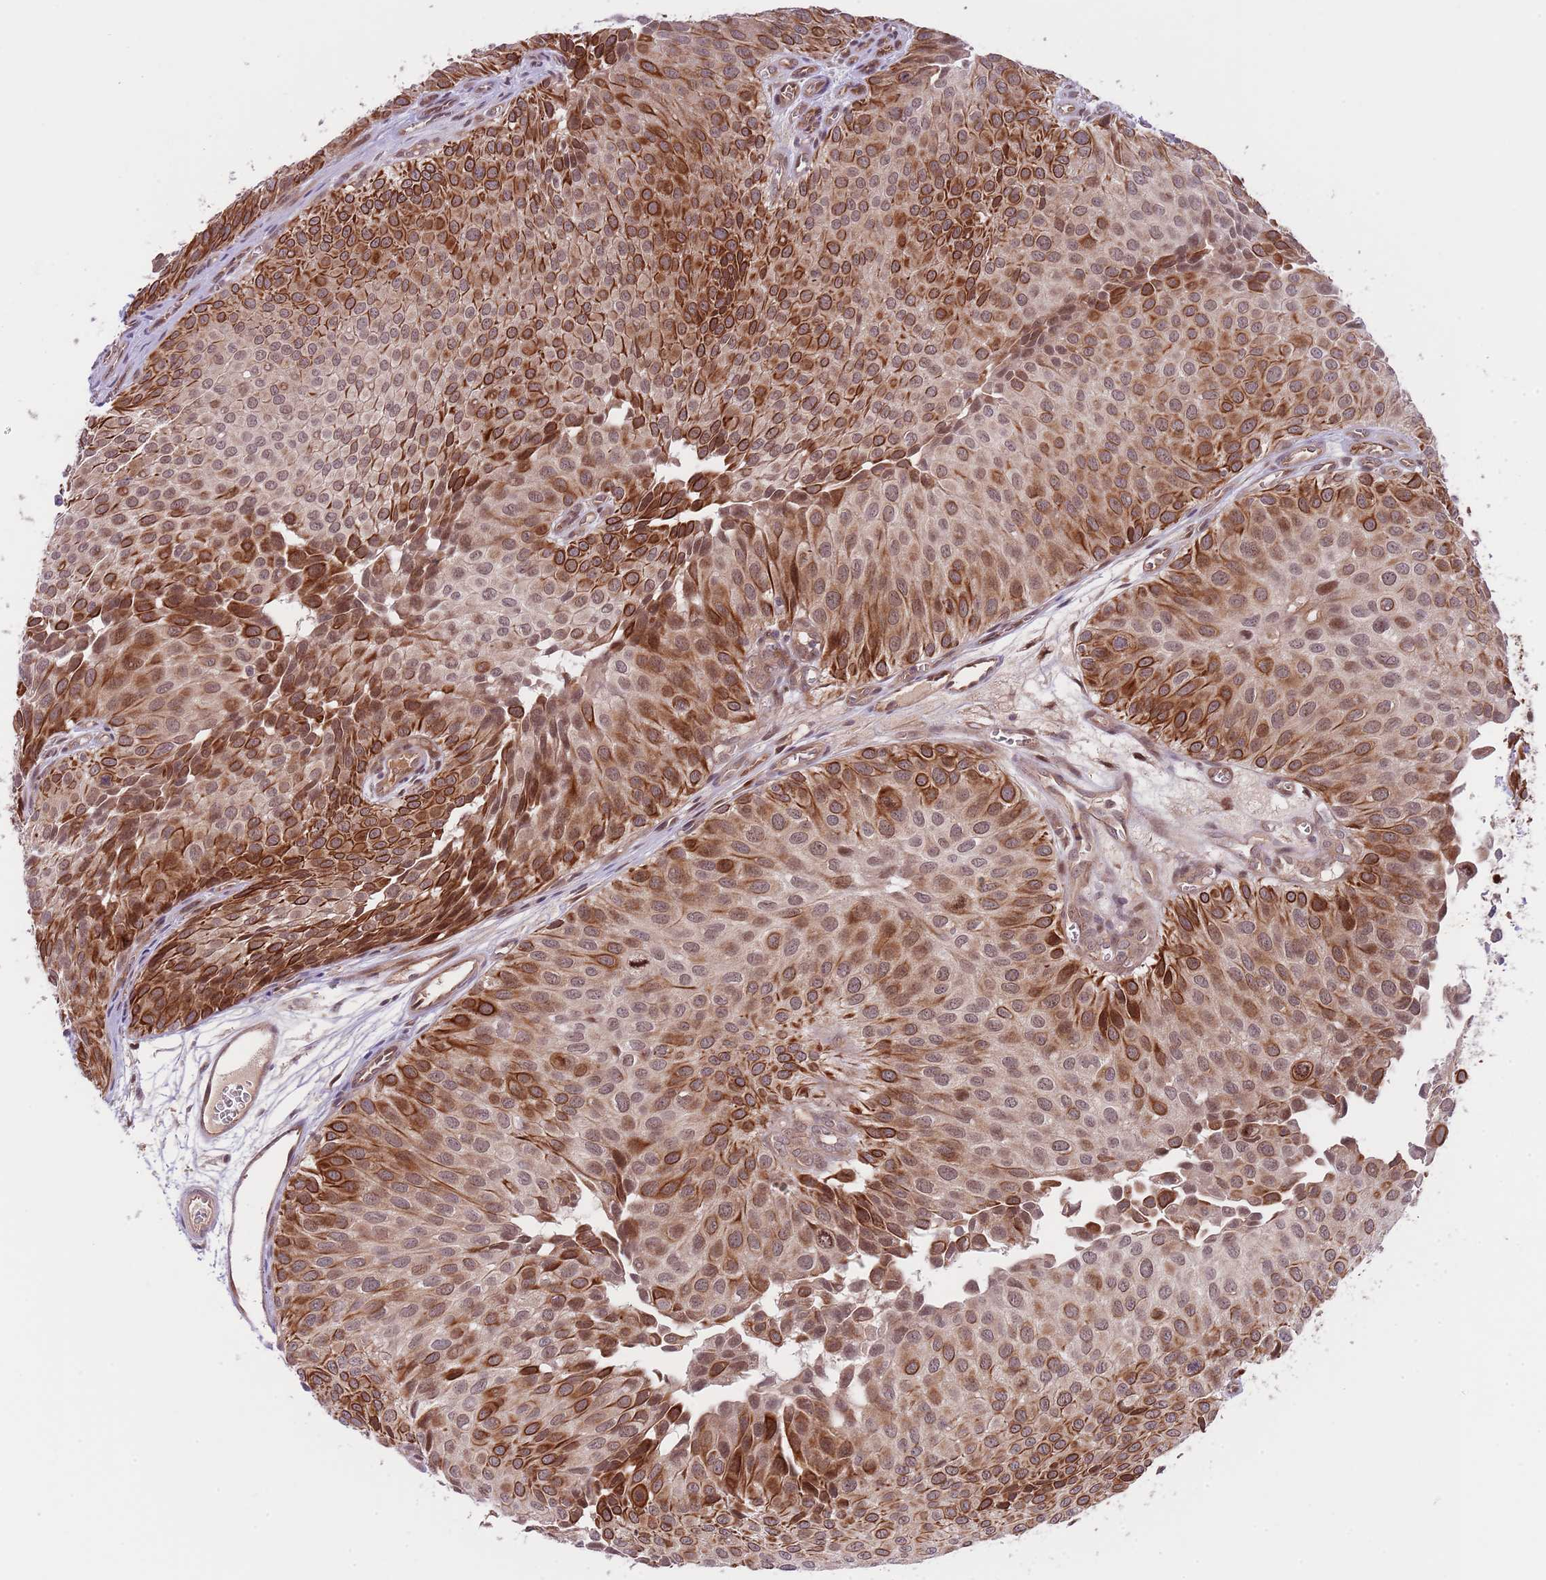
{"staining": {"intensity": "strong", "quantity": ">75%", "location": "cytoplasmic/membranous,nuclear"}, "tissue": "urothelial cancer", "cell_type": "Tumor cells", "image_type": "cancer", "snomed": [{"axis": "morphology", "description": "Urothelial carcinoma, Low grade"}, {"axis": "topography", "description": "Urinary bladder"}], "caption": "Urothelial cancer stained with a protein marker shows strong staining in tumor cells.", "gene": "PRR16", "patient": {"sex": "male", "age": 88}}